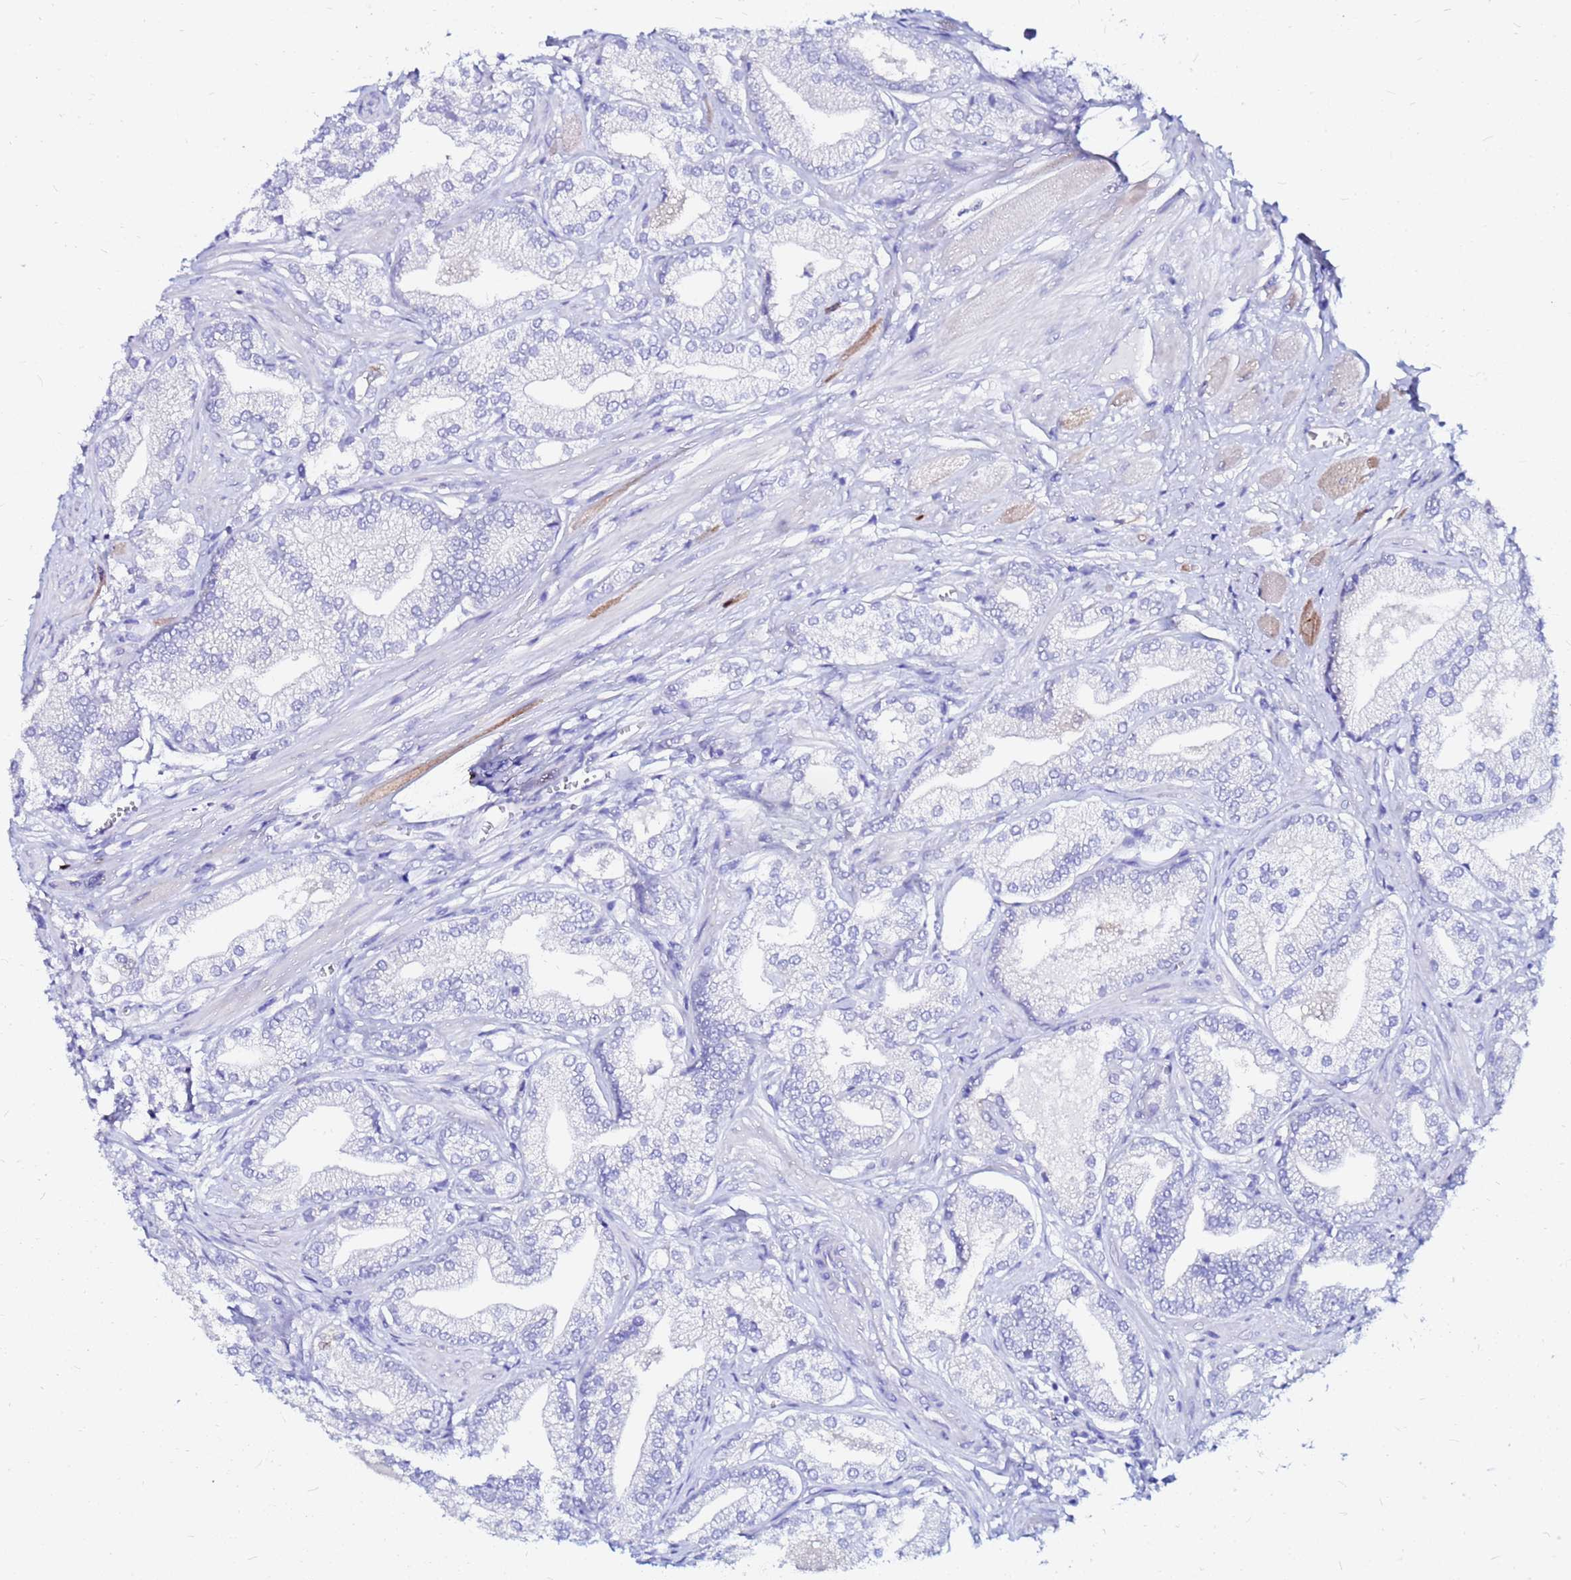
{"staining": {"intensity": "negative", "quantity": "none", "location": "none"}, "tissue": "prostate cancer", "cell_type": "Tumor cells", "image_type": "cancer", "snomed": [{"axis": "morphology", "description": "Adenocarcinoma, High grade"}, {"axis": "topography", "description": "Prostate"}], "caption": "A micrograph of prostate cancer stained for a protein displays no brown staining in tumor cells.", "gene": "PPP1R14C", "patient": {"sex": "male", "age": 50}}